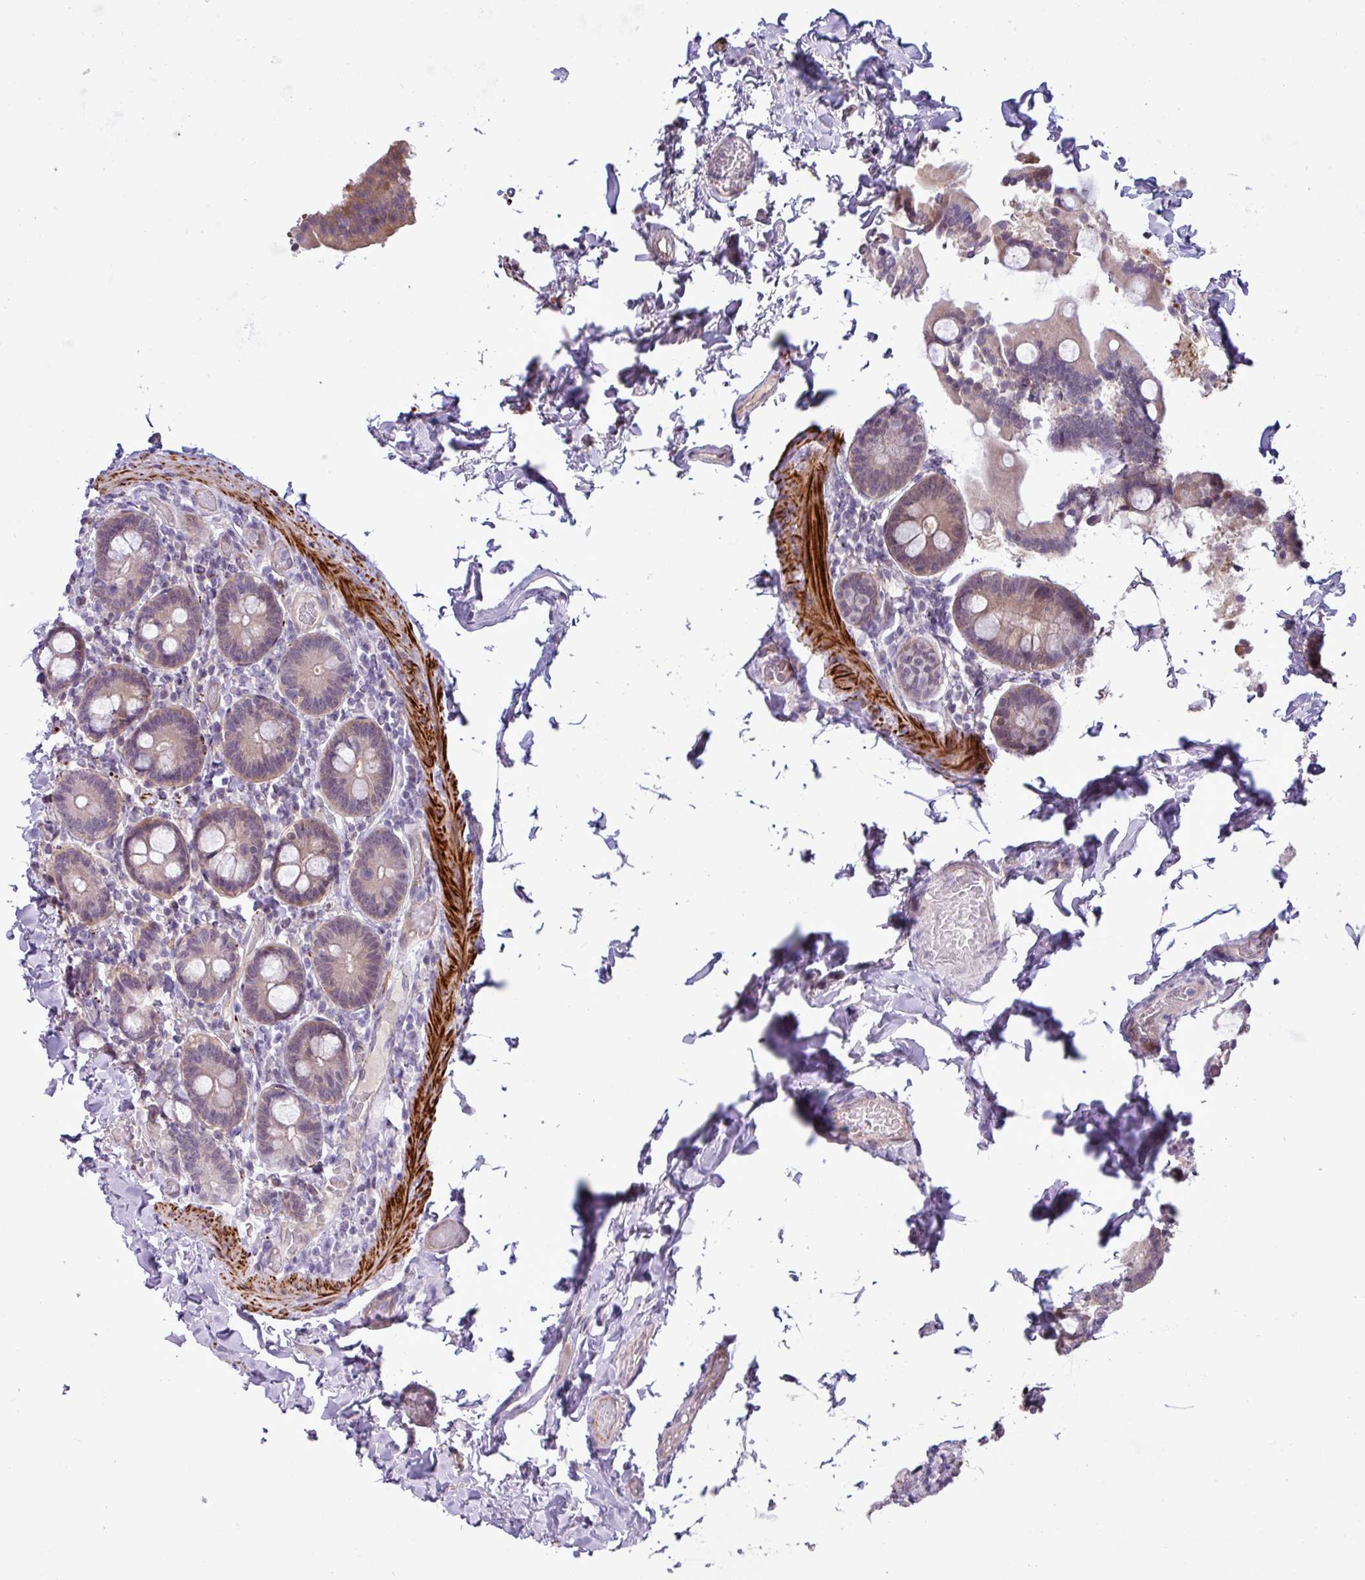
{"staining": {"intensity": "moderate", "quantity": "<25%", "location": "cytoplasmic/membranous"}, "tissue": "duodenum", "cell_type": "Glandular cells", "image_type": "normal", "snomed": [{"axis": "morphology", "description": "Normal tissue, NOS"}, {"axis": "topography", "description": "Duodenum"}], "caption": "Immunohistochemistry micrograph of unremarkable human duodenum stained for a protein (brown), which exhibits low levels of moderate cytoplasmic/membranous expression in approximately <25% of glandular cells.", "gene": "RIPPLY1", "patient": {"sex": "male", "age": 55}}